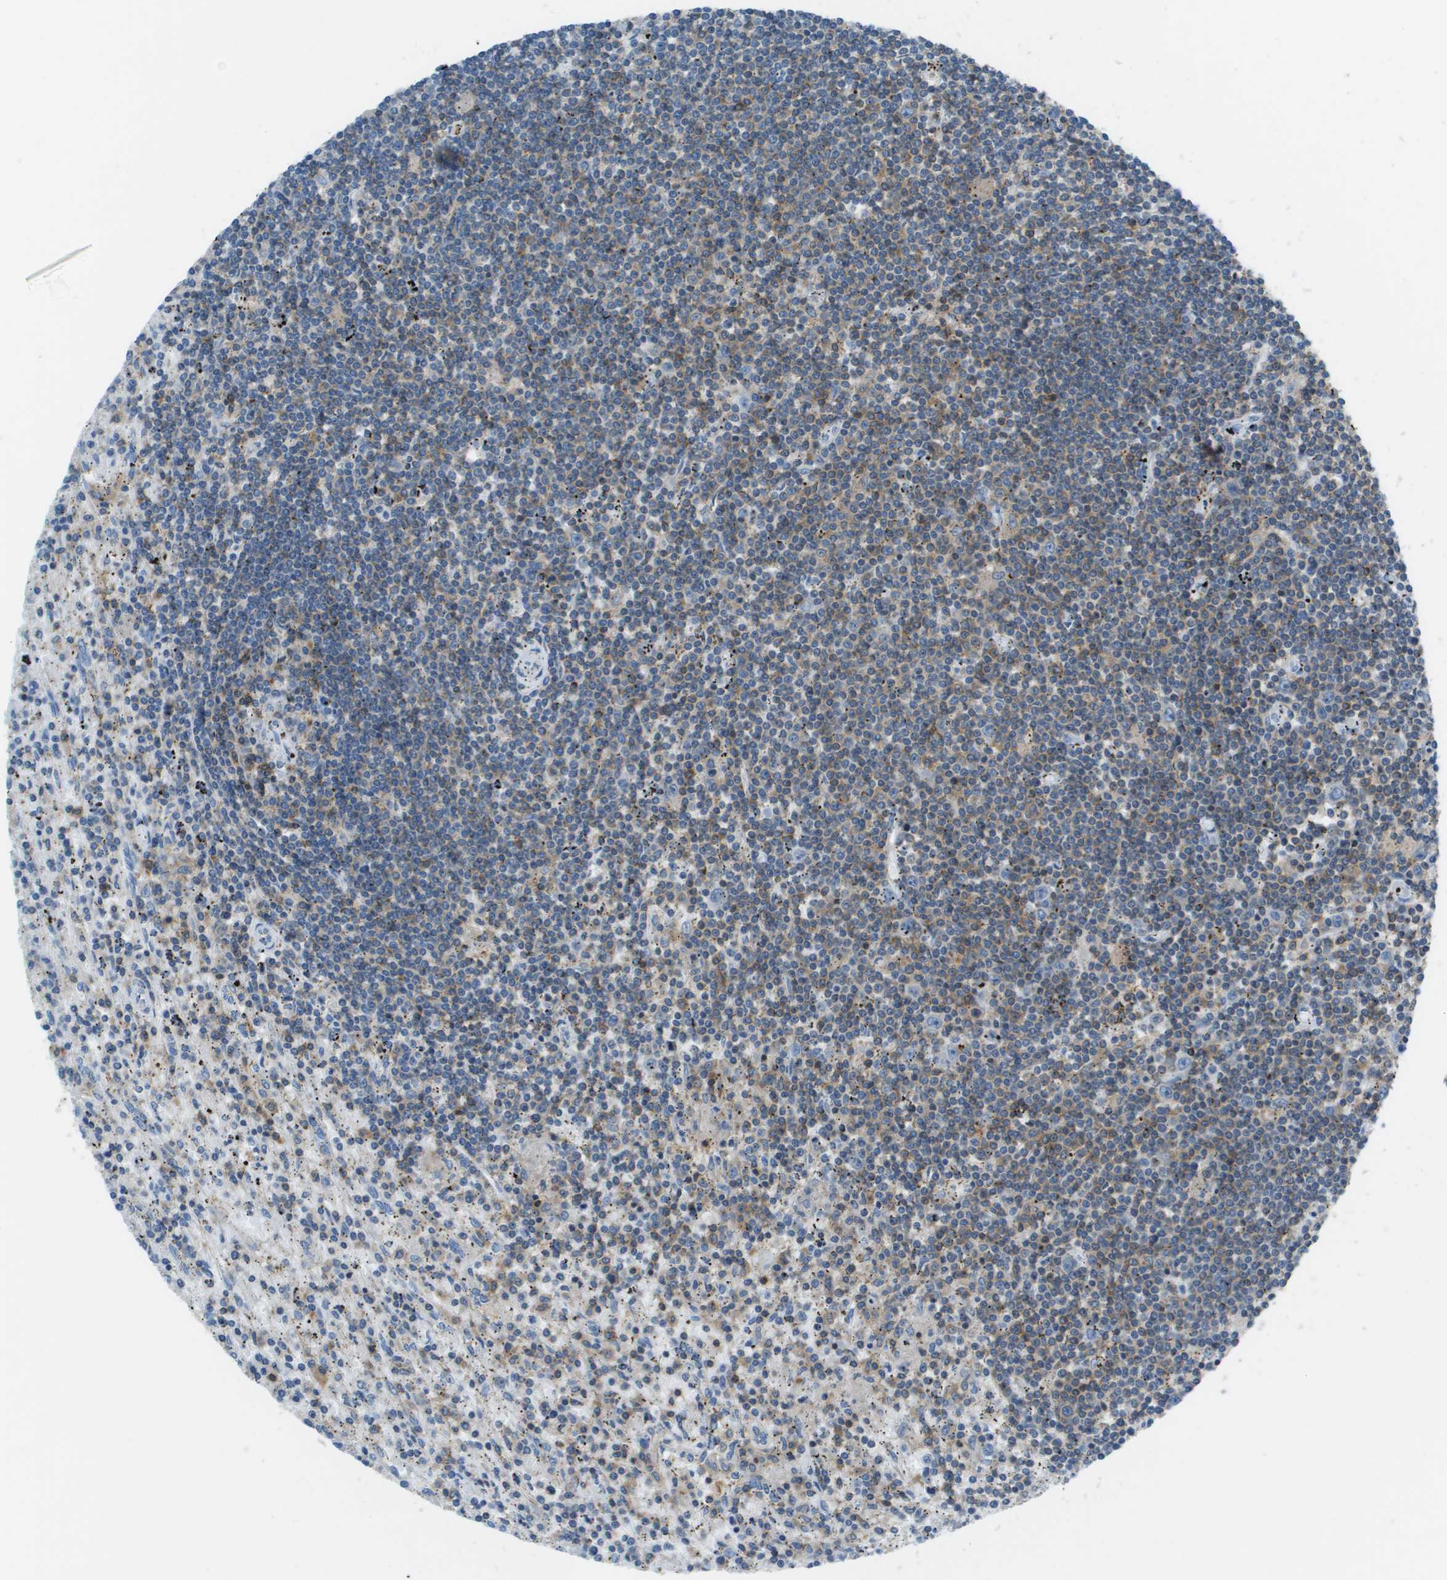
{"staining": {"intensity": "moderate", "quantity": "<25%", "location": "cytoplasmic/membranous"}, "tissue": "lymphoma", "cell_type": "Tumor cells", "image_type": "cancer", "snomed": [{"axis": "morphology", "description": "Malignant lymphoma, non-Hodgkin's type, Low grade"}, {"axis": "topography", "description": "Spleen"}], "caption": "Immunohistochemistry (IHC) staining of malignant lymphoma, non-Hodgkin's type (low-grade), which displays low levels of moderate cytoplasmic/membranous expression in about <25% of tumor cells indicating moderate cytoplasmic/membranous protein staining. The staining was performed using DAB (3,3'-diaminobenzidine) (brown) for protein detection and nuclei were counterstained in hematoxylin (blue).", "gene": "APBB1IP", "patient": {"sex": "male", "age": 76}}